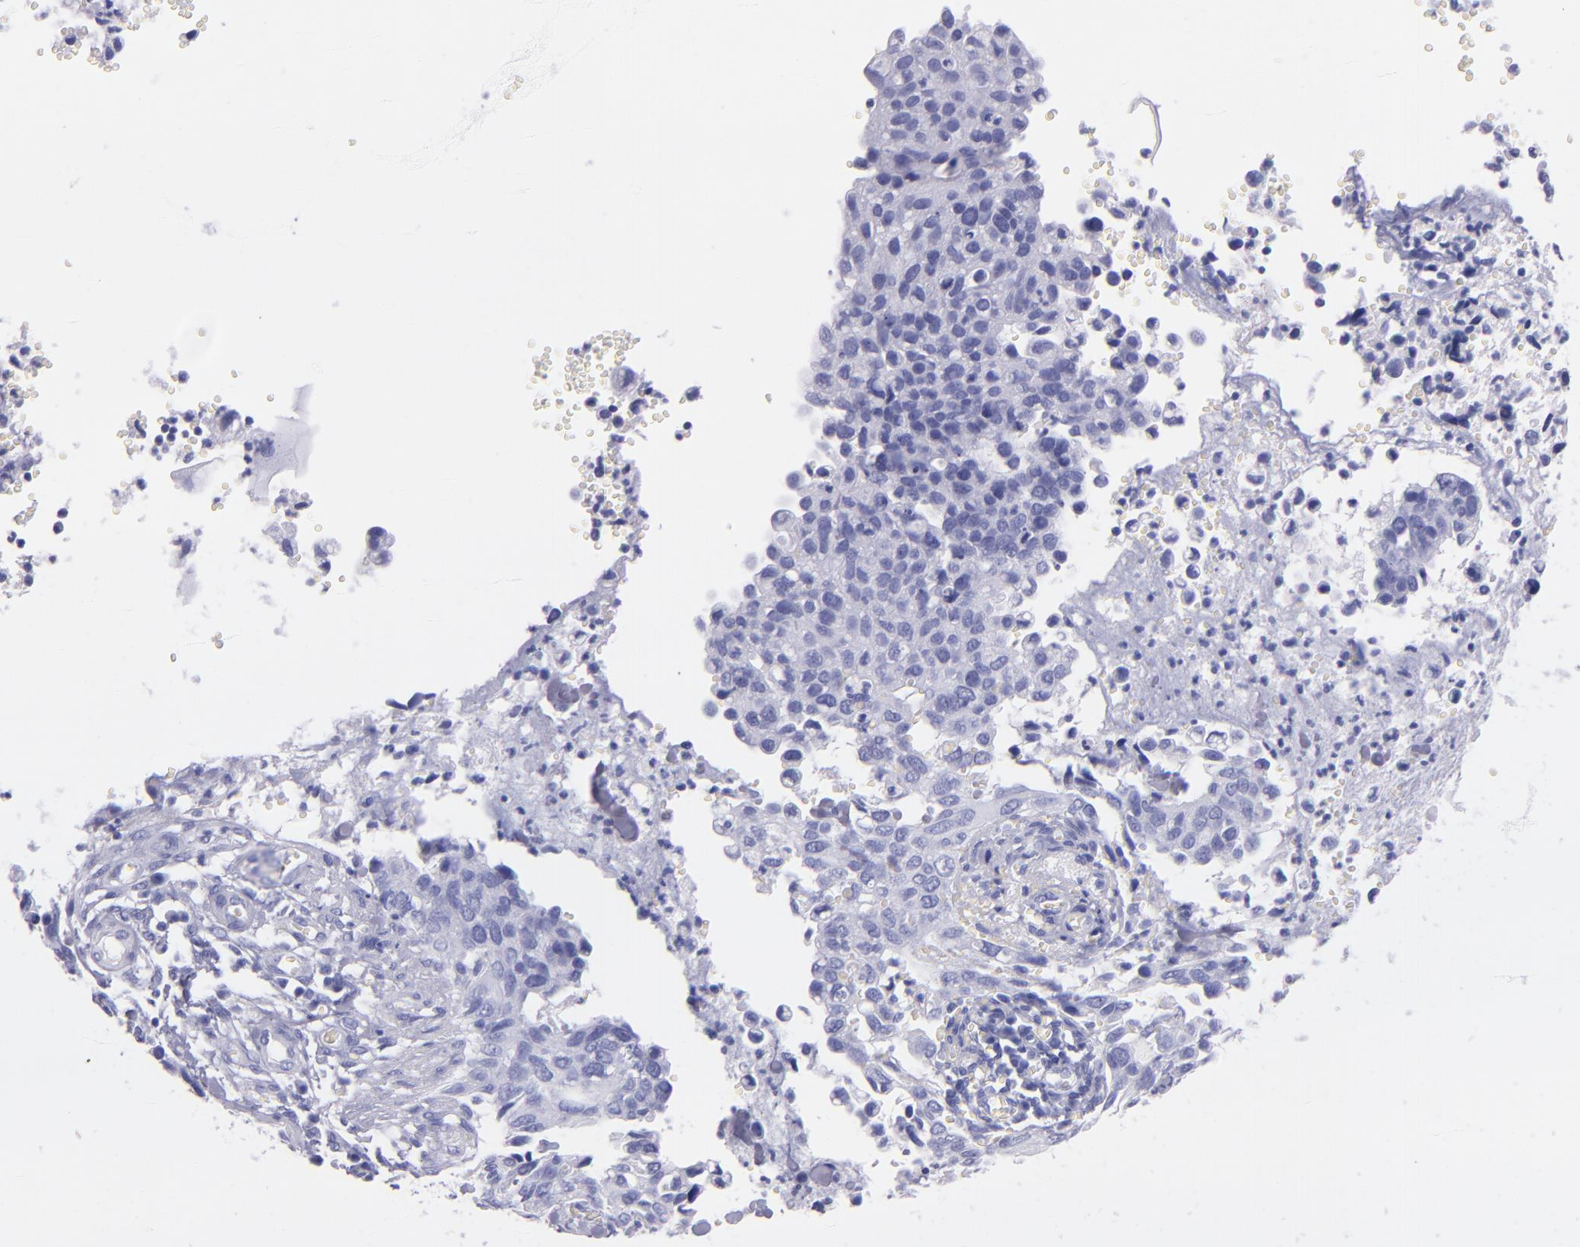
{"staining": {"intensity": "negative", "quantity": "none", "location": "none"}, "tissue": "cervical cancer", "cell_type": "Tumor cells", "image_type": "cancer", "snomed": [{"axis": "morphology", "description": "Normal tissue, NOS"}, {"axis": "morphology", "description": "Squamous cell carcinoma, NOS"}, {"axis": "topography", "description": "Cervix"}], "caption": "Tumor cells show no significant positivity in cervical cancer (squamous cell carcinoma).", "gene": "SFTPA2", "patient": {"sex": "female", "age": 45}}